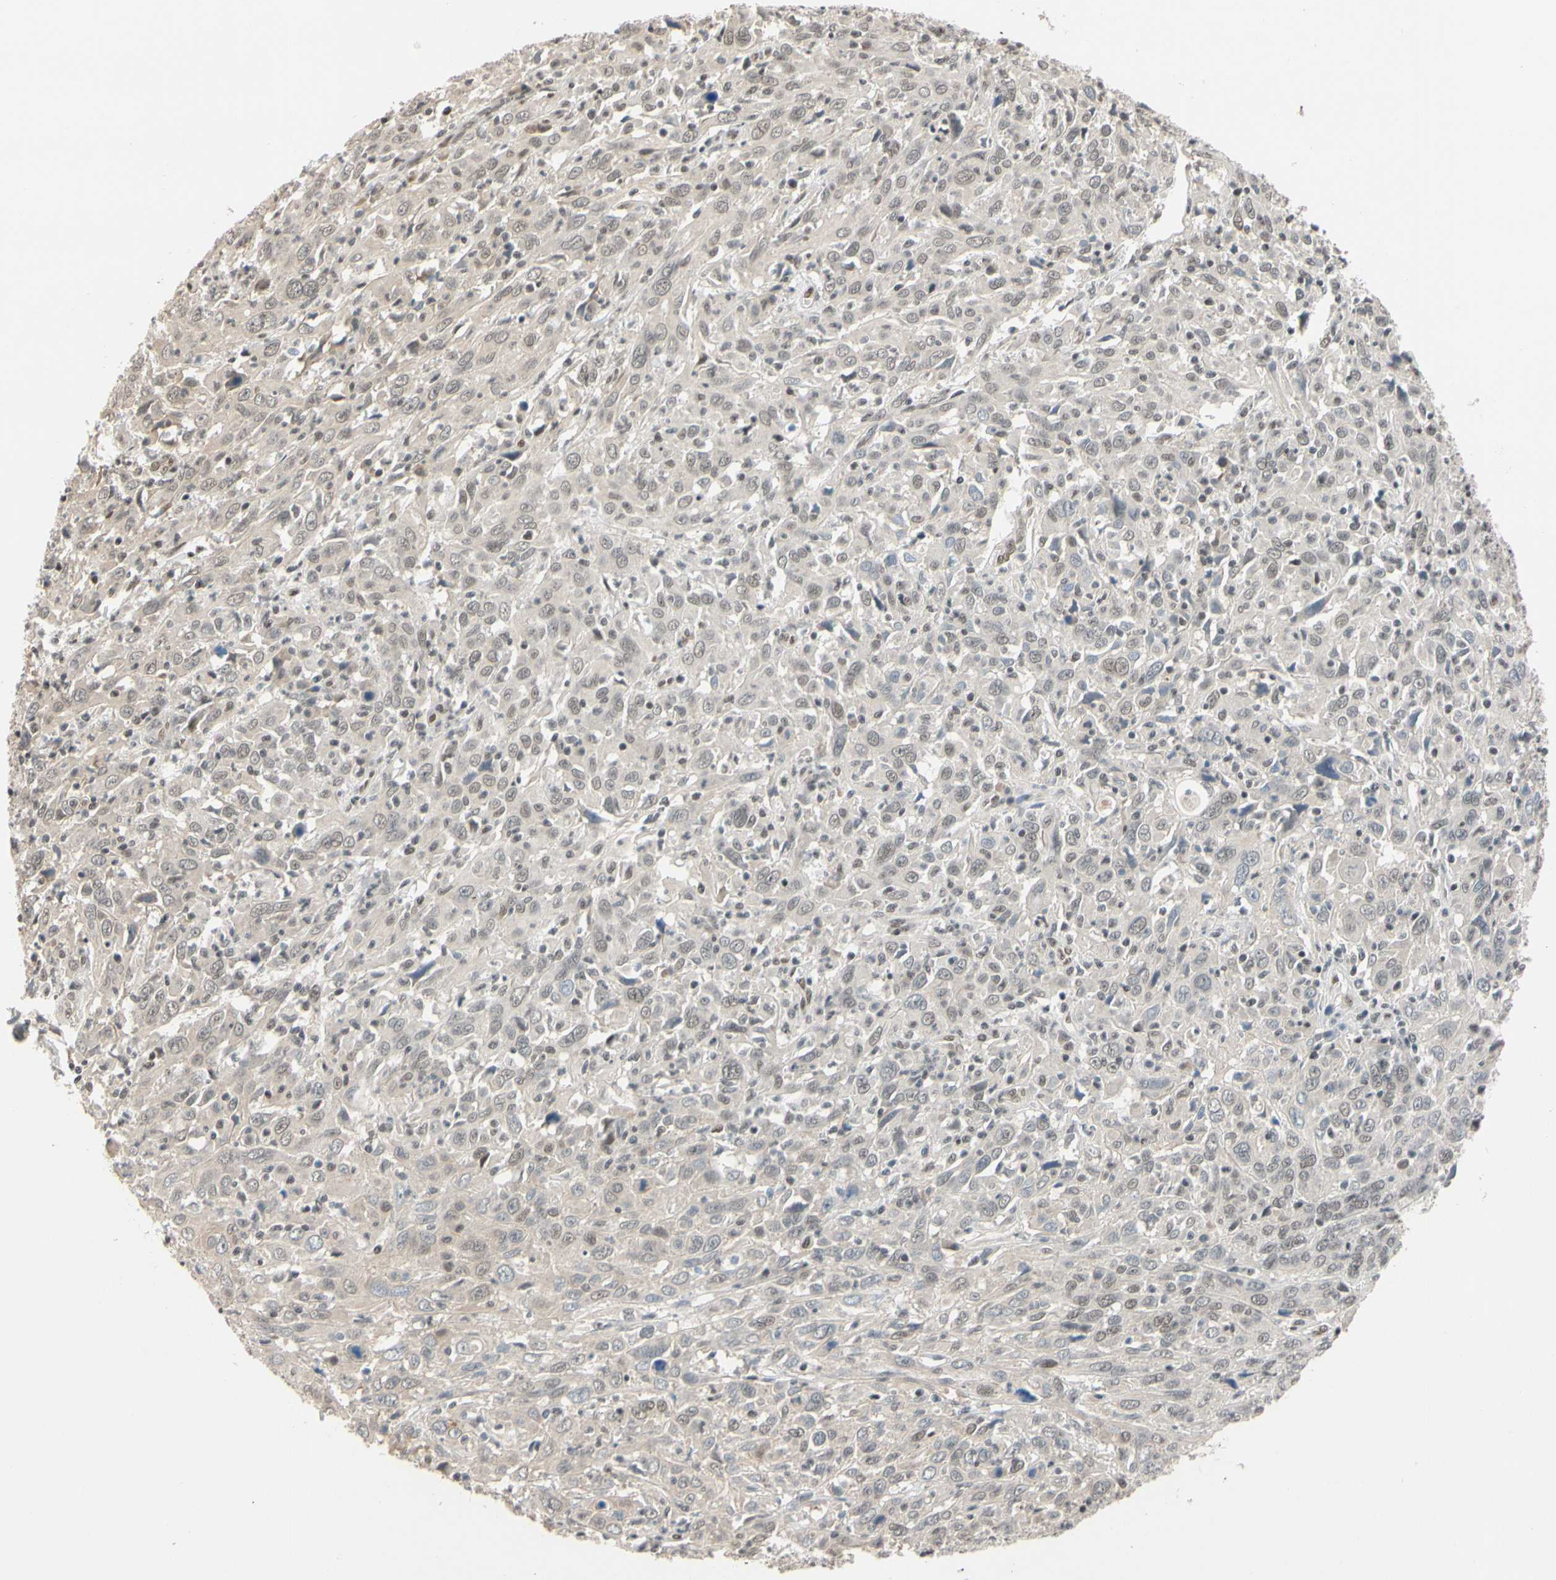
{"staining": {"intensity": "weak", "quantity": "25%-75%", "location": "nuclear"}, "tissue": "cervical cancer", "cell_type": "Tumor cells", "image_type": "cancer", "snomed": [{"axis": "morphology", "description": "Squamous cell carcinoma, NOS"}, {"axis": "topography", "description": "Cervix"}], "caption": "Human cervical squamous cell carcinoma stained with a protein marker reveals weak staining in tumor cells.", "gene": "TAF4", "patient": {"sex": "female", "age": 46}}